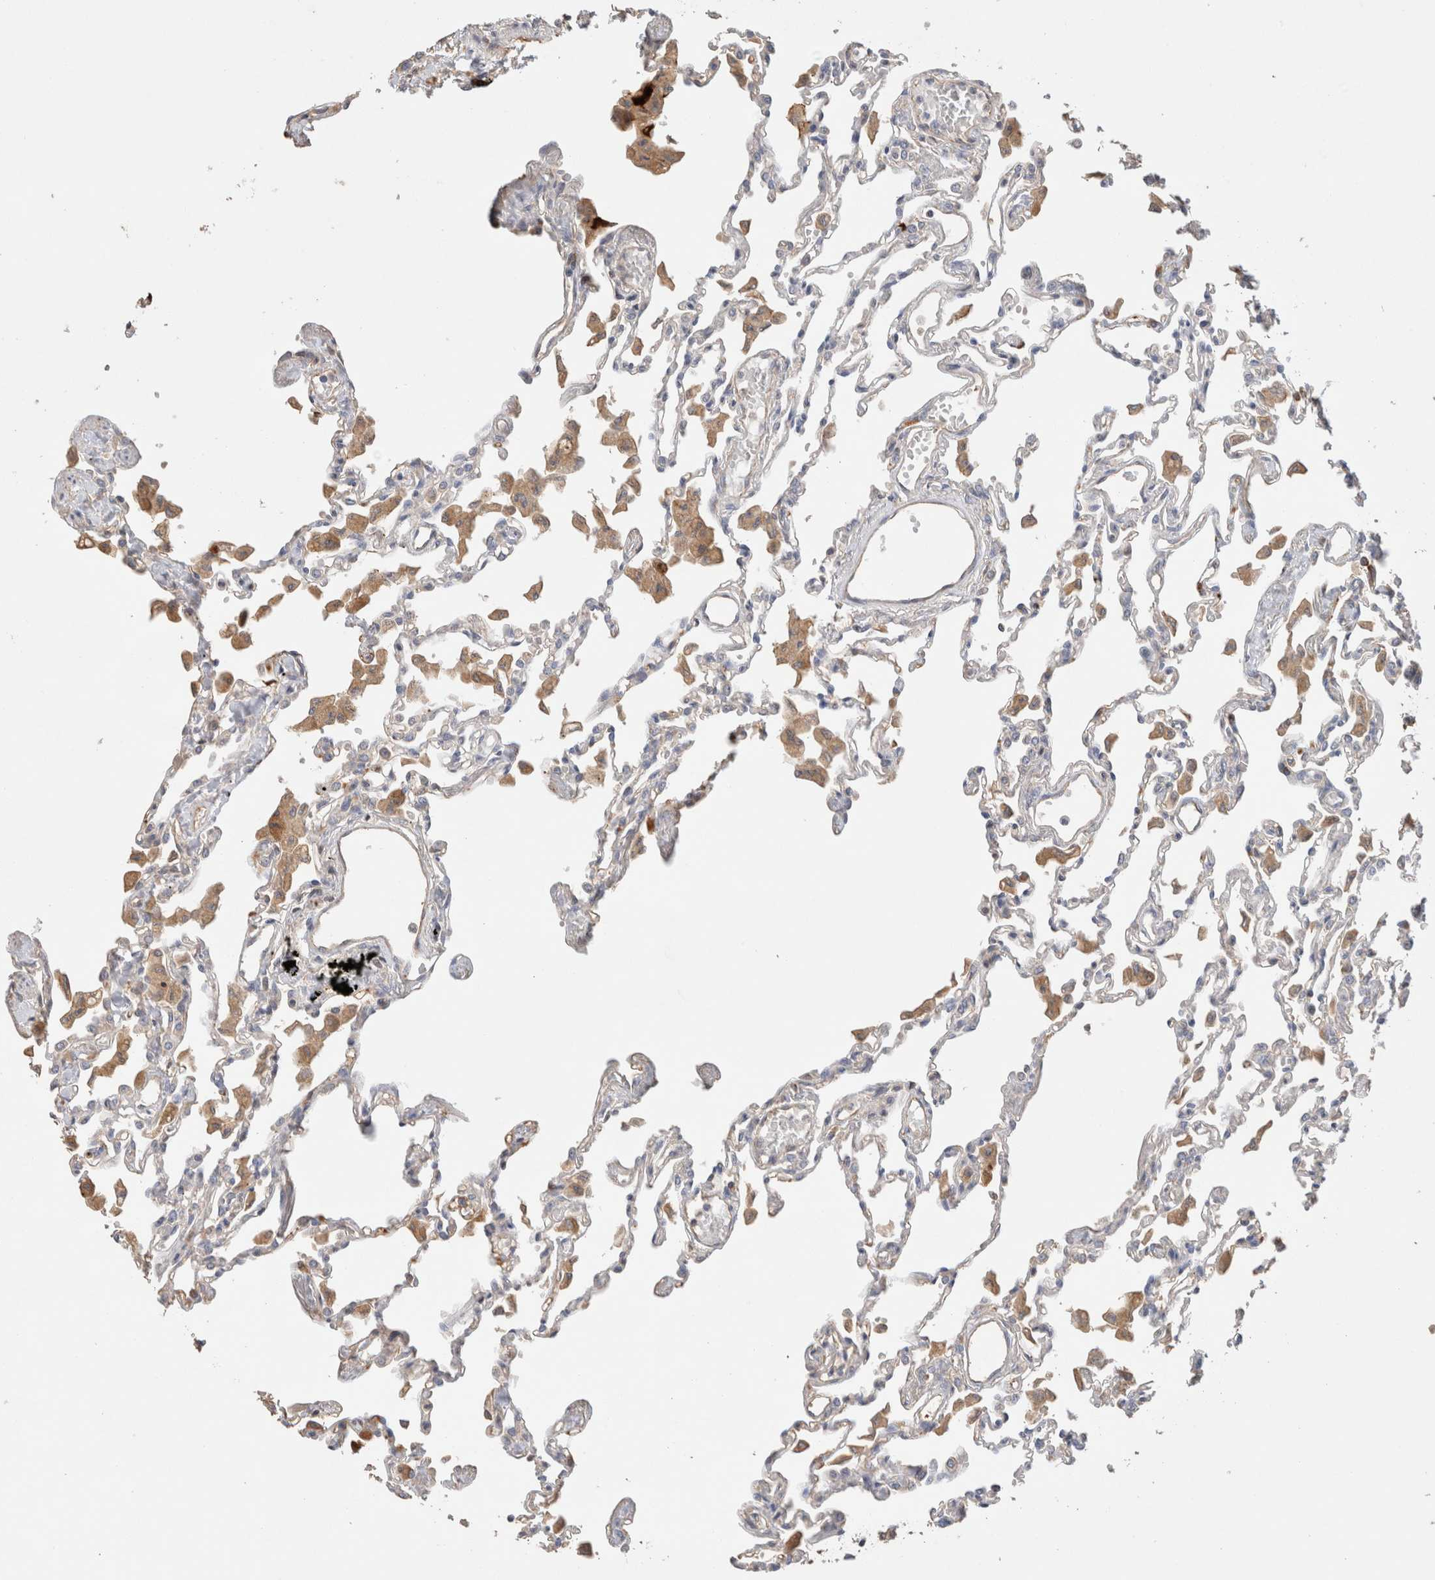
{"staining": {"intensity": "negative", "quantity": "none", "location": "none"}, "tissue": "lung", "cell_type": "Alveolar cells", "image_type": "normal", "snomed": [{"axis": "morphology", "description": "Normal tissue, NOS"}, {"axis": "topography", "description": "Bronchus"}, {"axis": "topography", "description": "Lung"}], "caption": "IHC of unremarkable human lung displays no expression in alveolar cells.", "gene": "PROS1", "patient": {"sex": "female", "age": 49}}